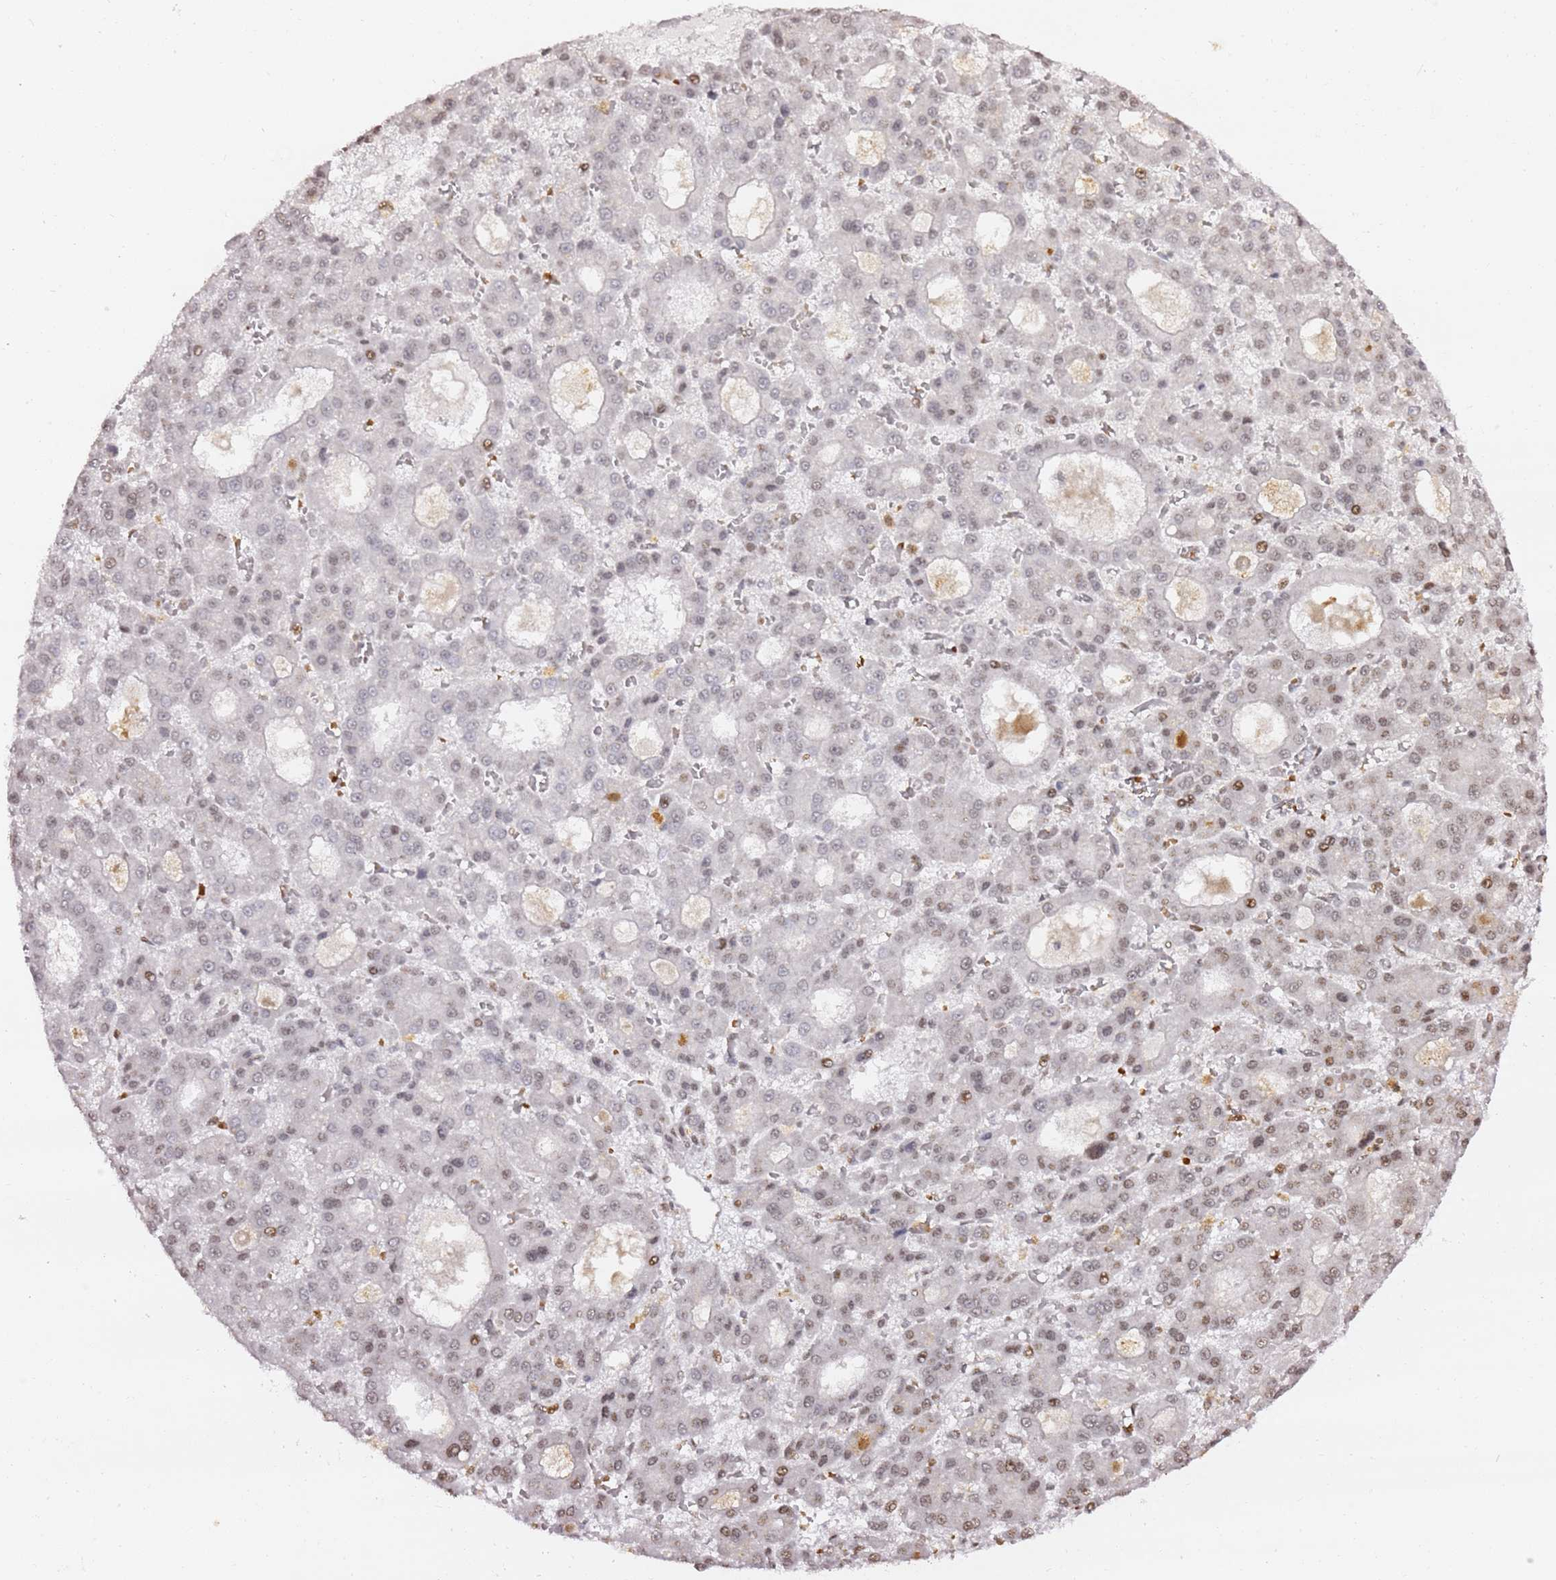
{"staining": {"intensity": "moderate", "quantity": "<25%", "location": "nuclear"}, "tissue": "liver cancer", "cell_type": "Tumor cells", "image_type": "cancer", "snomed": [{"axis": "morphology", "description": "Carcinoma, Hepatocellular, NOS"}, {"axis": "topography", "description": "Liver"}], "caption": "High-power microscopy captured an IHC photomicrograph of liver hepatocellular carcinoma, revealing moderate nuclear positivity in about <25% of tumor cells. (DAB (3,3'-diaminobenzidine) IHC, brown staining for protein, blue staining for nuclei).", "gene": "GBP2", "patient": {"sex": "male", "age": 70}}